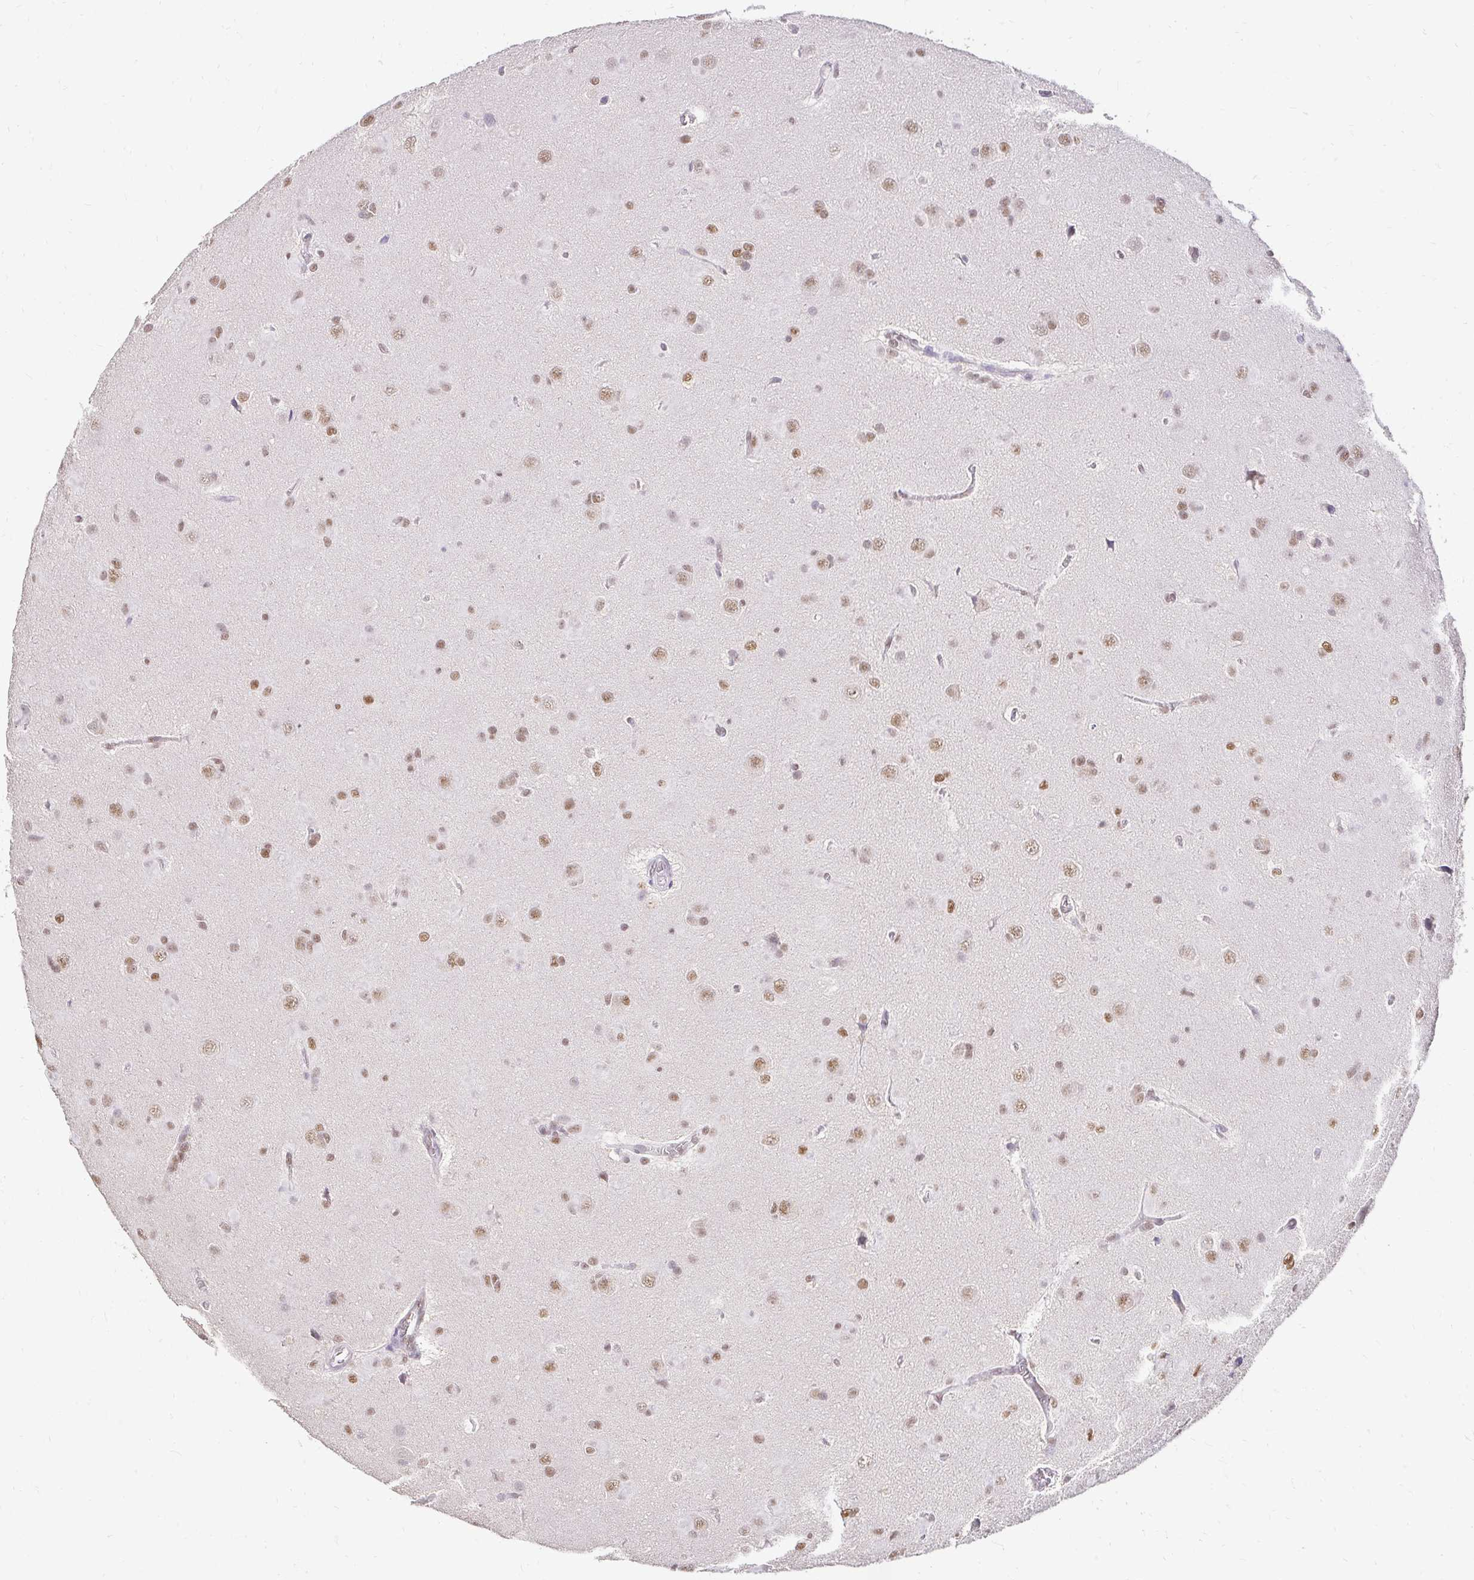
{"staining": {"intensity": "moderate", "quantity": ">75%", "location": "nuclear"}, "tissue": "glioma", "cell_type": "Tumor cells", "image_type": "cancer", "snomed": [{"axis": "morphology", "description": "Glioma, malignant, Low grade"}, {"axis": "topography", "description": "Brain"}], "caption": "Human low-grade glioma (malignant) stained with a brown dye displays moderate nuclear positive expression in approximately >75% of tumor cells.", "gene": "RIMS4", "patient": {"sex": "male", "age": 58}}